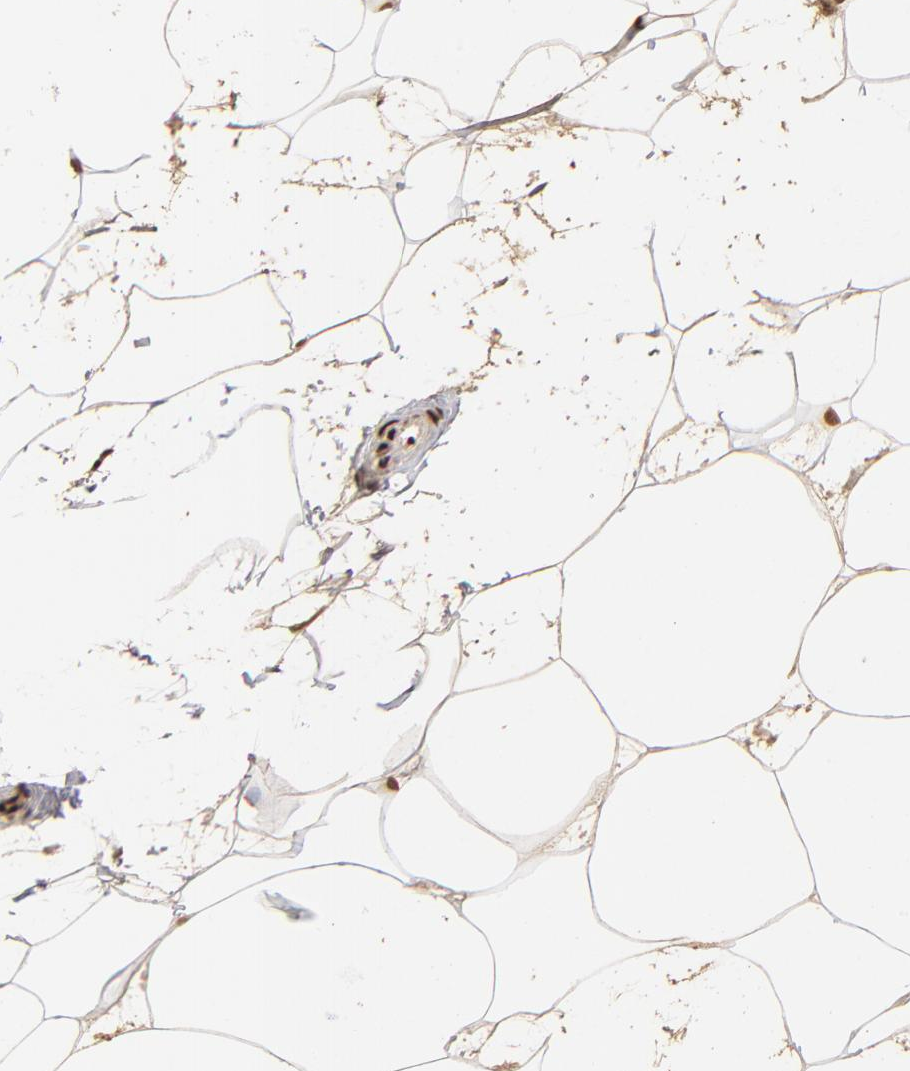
{"staining": {"intensity": "strong", "quantity": ">75%", "location": "nuclear"}, "tissue": "adipose tissue", "cell_type": "Adipocytes", "image_type": "normal", "snomed": [{"axis": "morphology", "description": "Normal tissue, NOS"}, {"axis": "morphology", "description": "Duct carcinoma"}, {"axis": "topography", "description": "Breast"}, {"axis": "topography", "description": "Adipose tissue"}], "caption": "Brown immunohistochemical staining in unremarkable human adipose tissue demonstrates strong nuclear expression in approximately >75% of adipocytes. The staining is performed using DAB (3,3'-diaminobenzidine) brown chromogen to label protein expression. The nuclei are counter-stained blue using hematoxylin.", "gene": "ZNF146", "patient": {"sex": "female", "age": 37}}